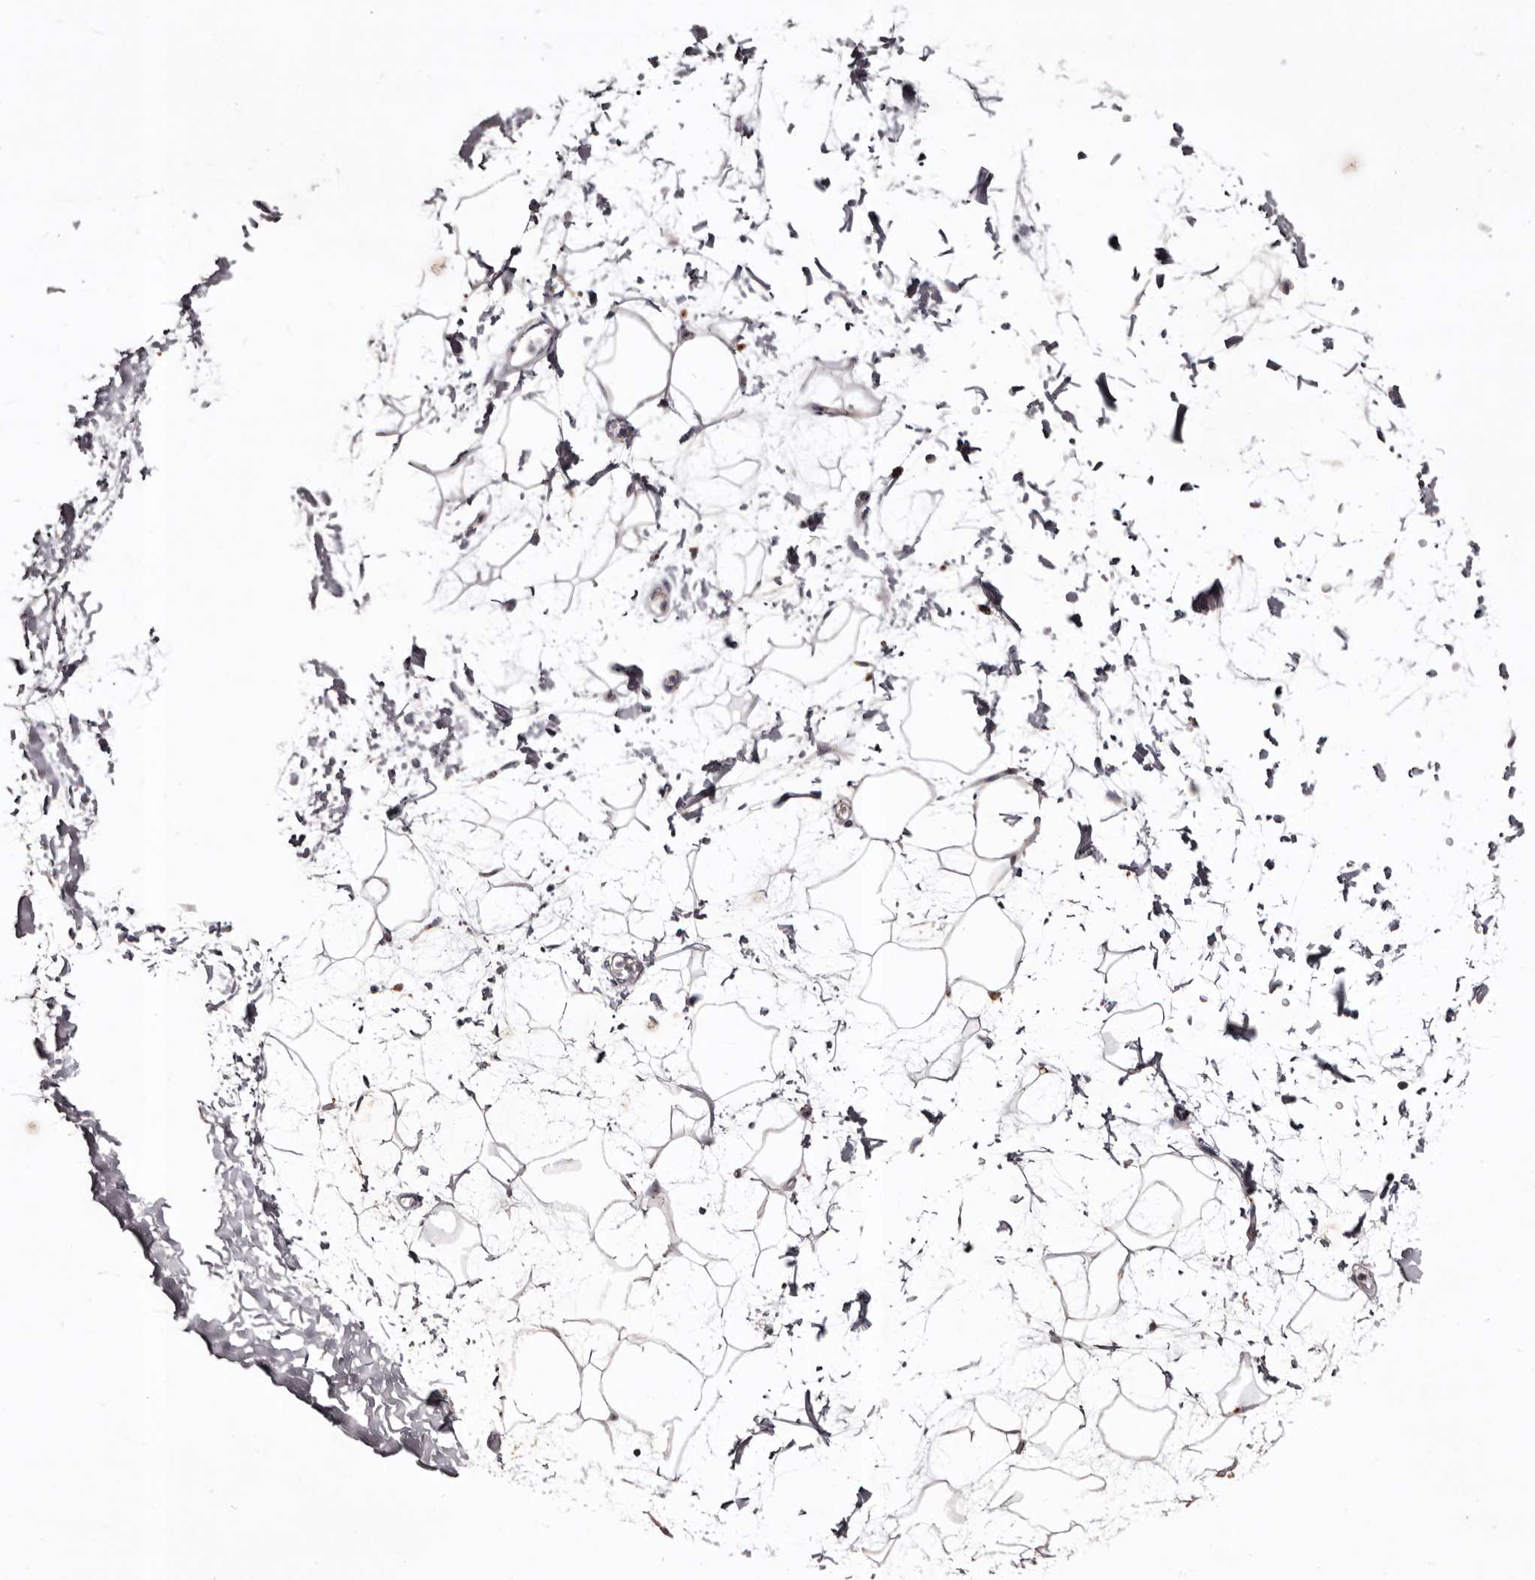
{"staining": {"intensity": "negative", "quantity": "none", "location": "none"}, "tissue": "adipose tissue", "cell_type": "Adipocytes", "image_type": "normal", "snomed": [{"axis": "morphology", "description": "Normal tissue, NOS"}, {"axis": "topography", "description": "Soft tissue"}], "caption": "DAB (3,3'-diaminobenzidine) immunohistochemical staining of unremarkable adipose tissue exhibits no significant staining in adipocytes.", "gene": "SLC10A4", "patient": {"sex": "male", "age": 72}}